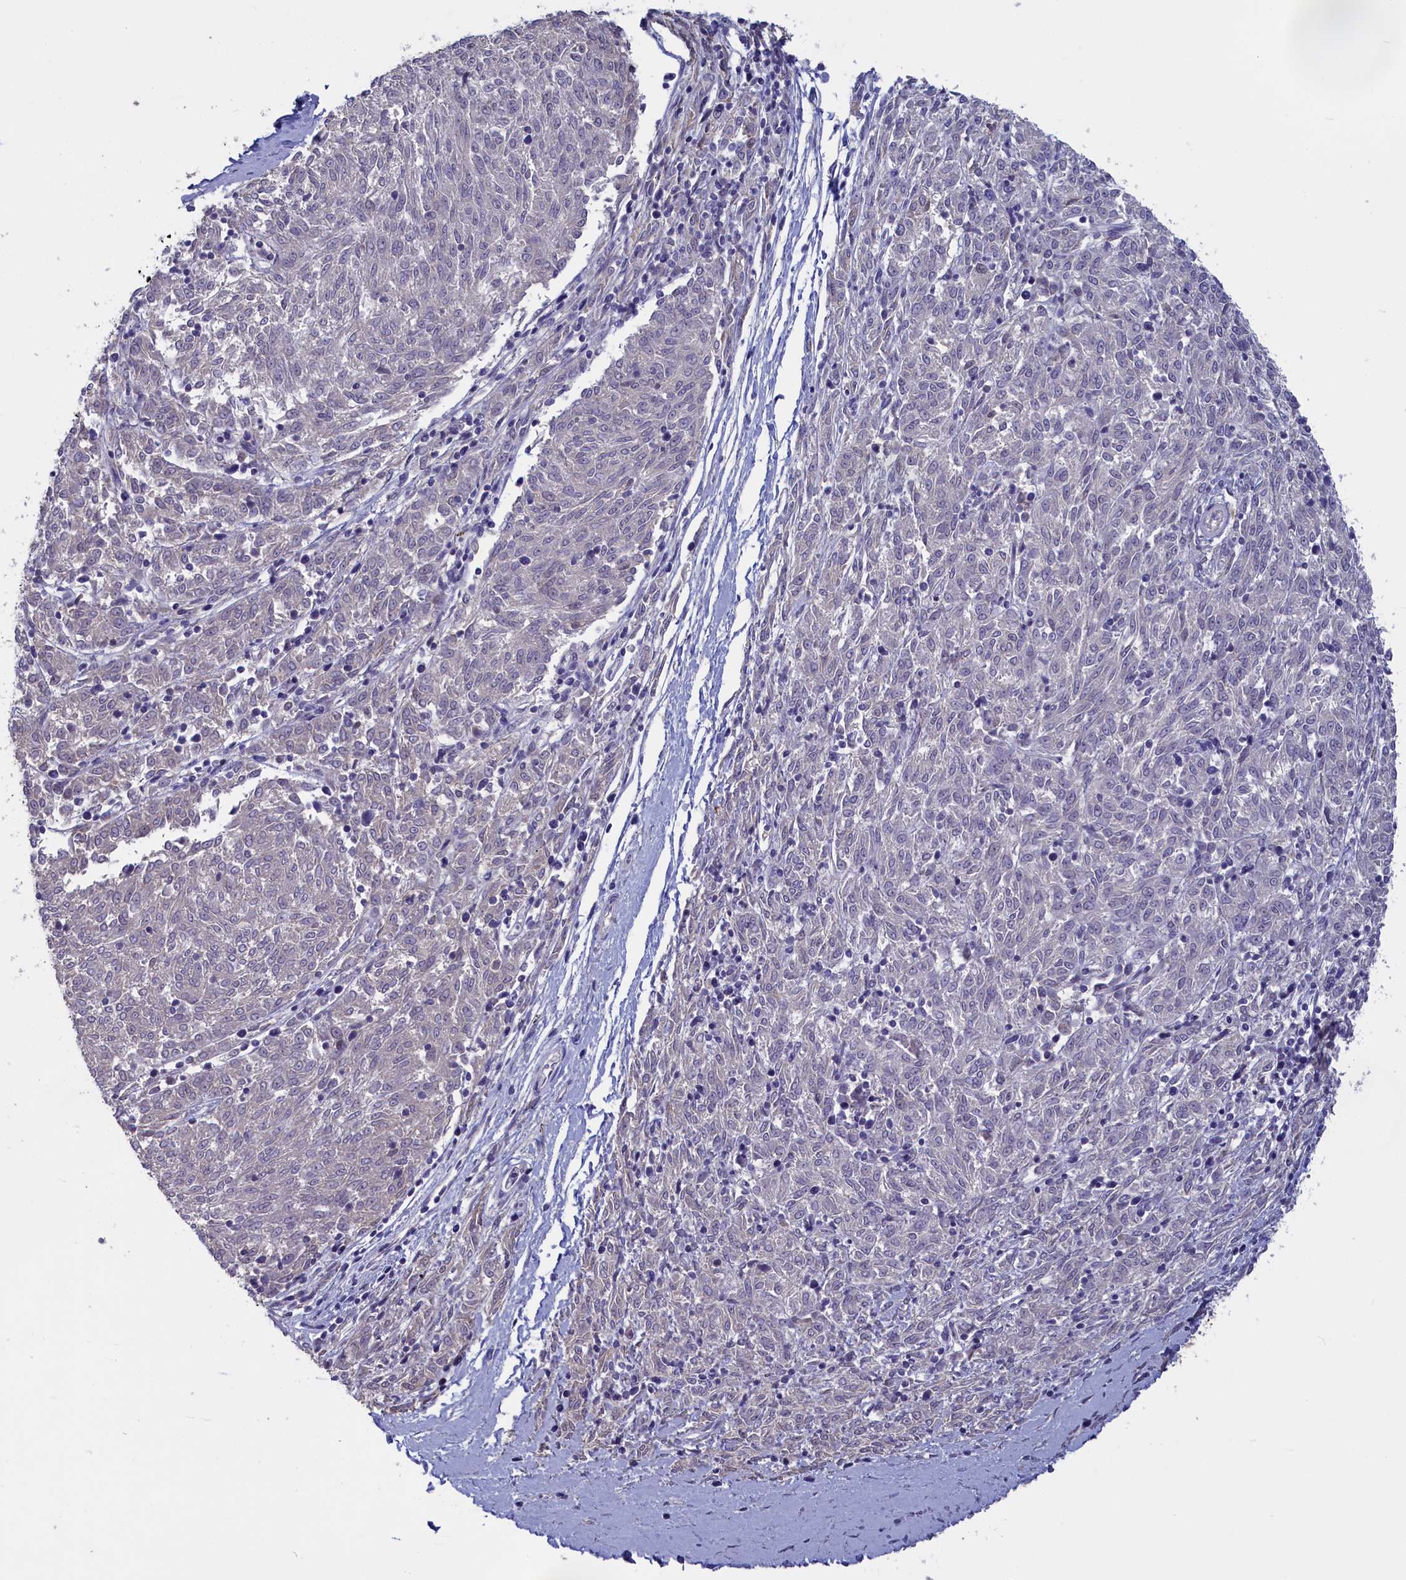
{"staining": {"intensity": "moderate", "quantity": "25%-75%", "location": "cytoplasmic/membranous"}, "tissue": "melanoma", "cell_type": "Tumor cells", "image_type": "cancer", "snomed": [{"axis": "morphology", "description": "Malignant melanoma, NOS"}, {"axis": "topography", "description": "Skin"}], "caption": "The photomicrograph reveals a brown stain indicating the presence of a protein in the cytoplasmic/membranous of tumor cells in malignant melanoma.", "gene": "UCHL3", "patient": {"sex": "female", "age": 72}}